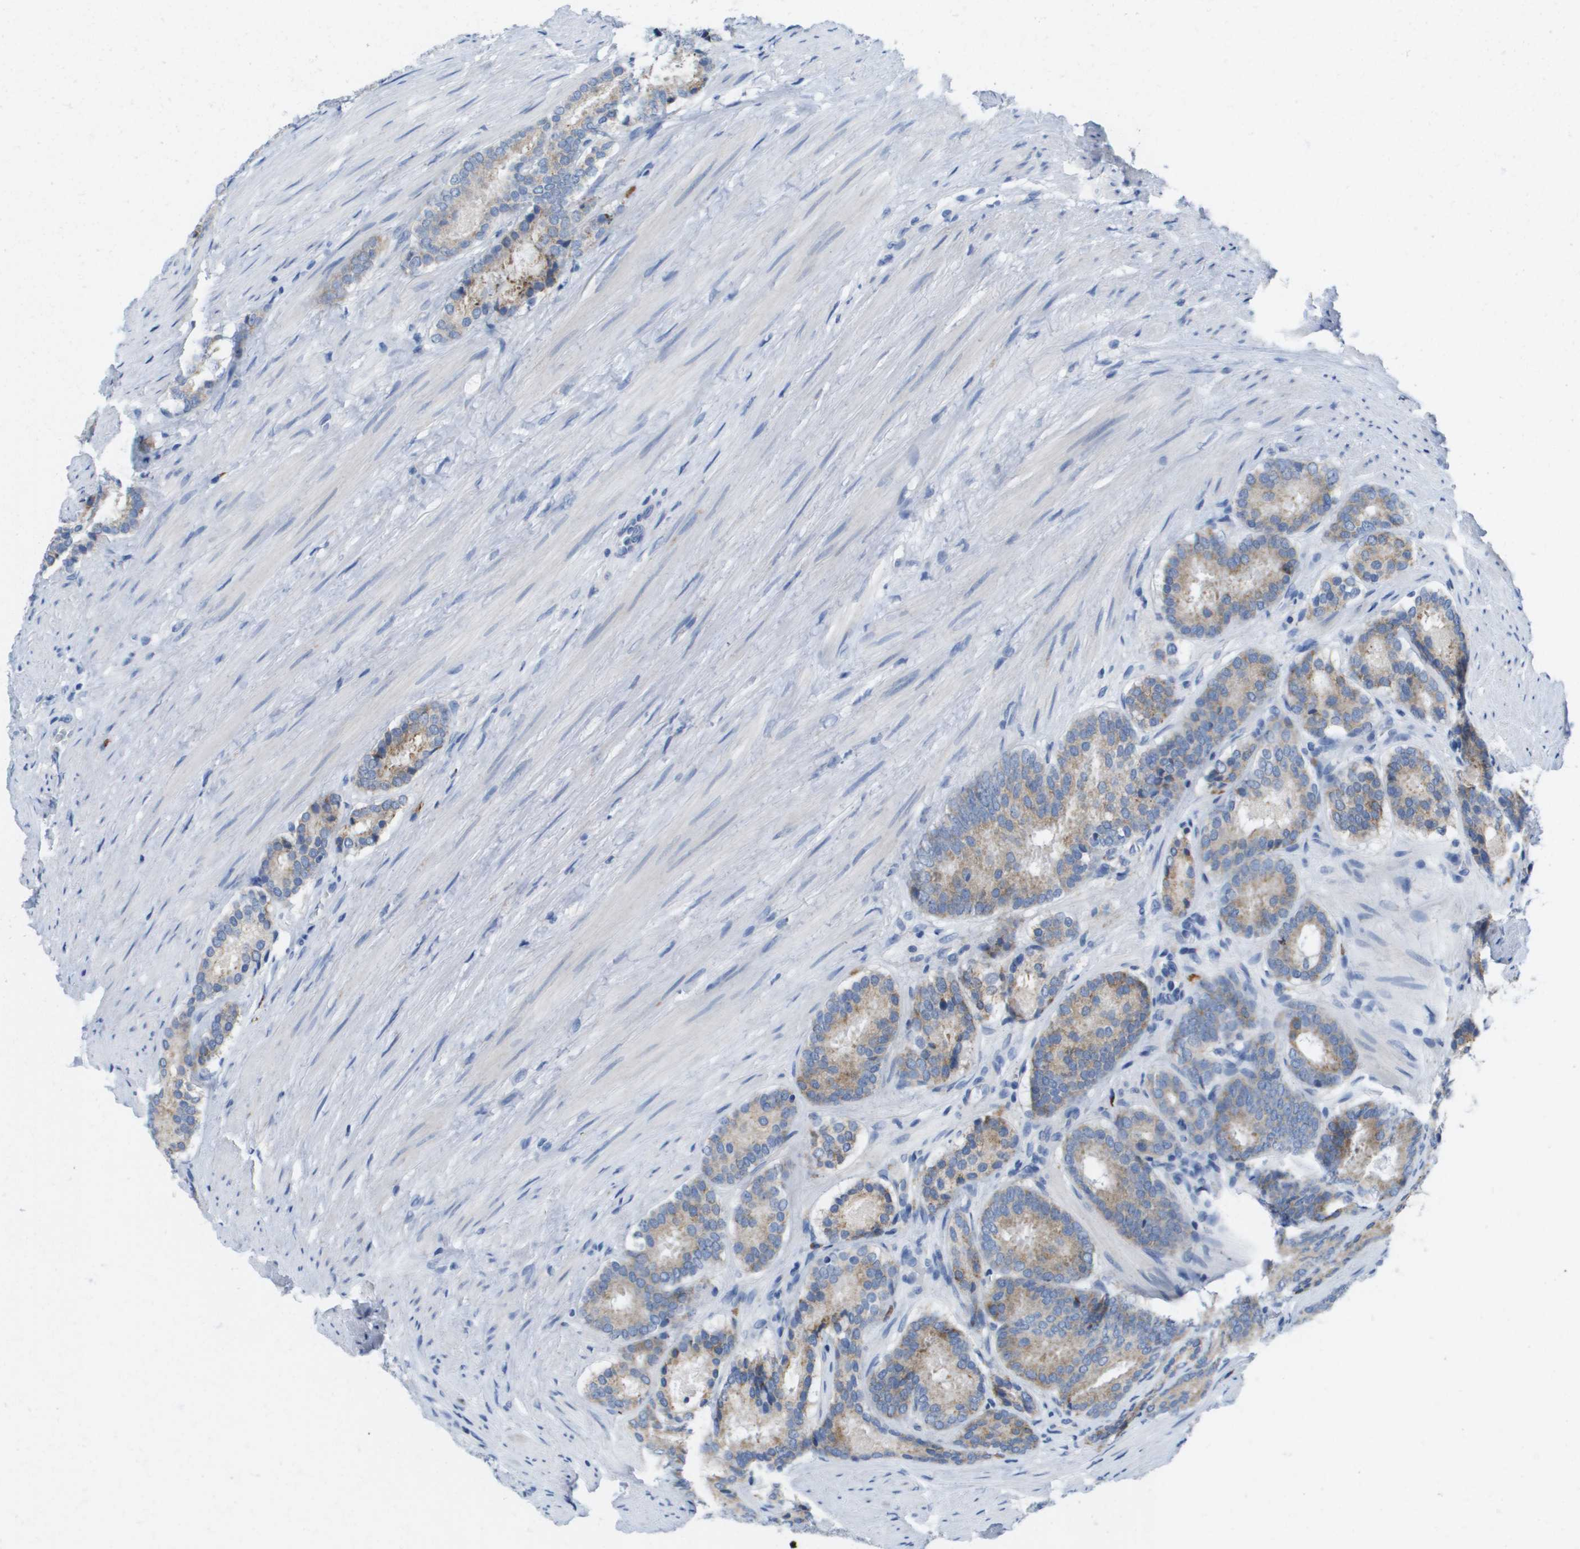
{"staining": {"intensity": "weak", "quantity": "25%-75%", "location": "cytoplasmic/membranous"}, "tissue": "prostate cancer", "cell_type": "Tumor cells", "image_type": "cancer", "snomed": [{"axis": "morphology", "description": "Adenocarcinoma, Low grade"}, {"axis": "topography", "description": "Prostate"}], "caption": "Immunohistochemical staining of low-grade adenocarcinoma (prostate) demonstrates low levels of weak cytoplasmic/membranous protein expression in approximately 25%-75% of tumor cells. The protein is stained brown, and the nuclei are stained in blue (DAB IHC with brightfield microscopy, high magnification).", "gene": "CD3G", "patient": {"sex": "male", "age": 69}}